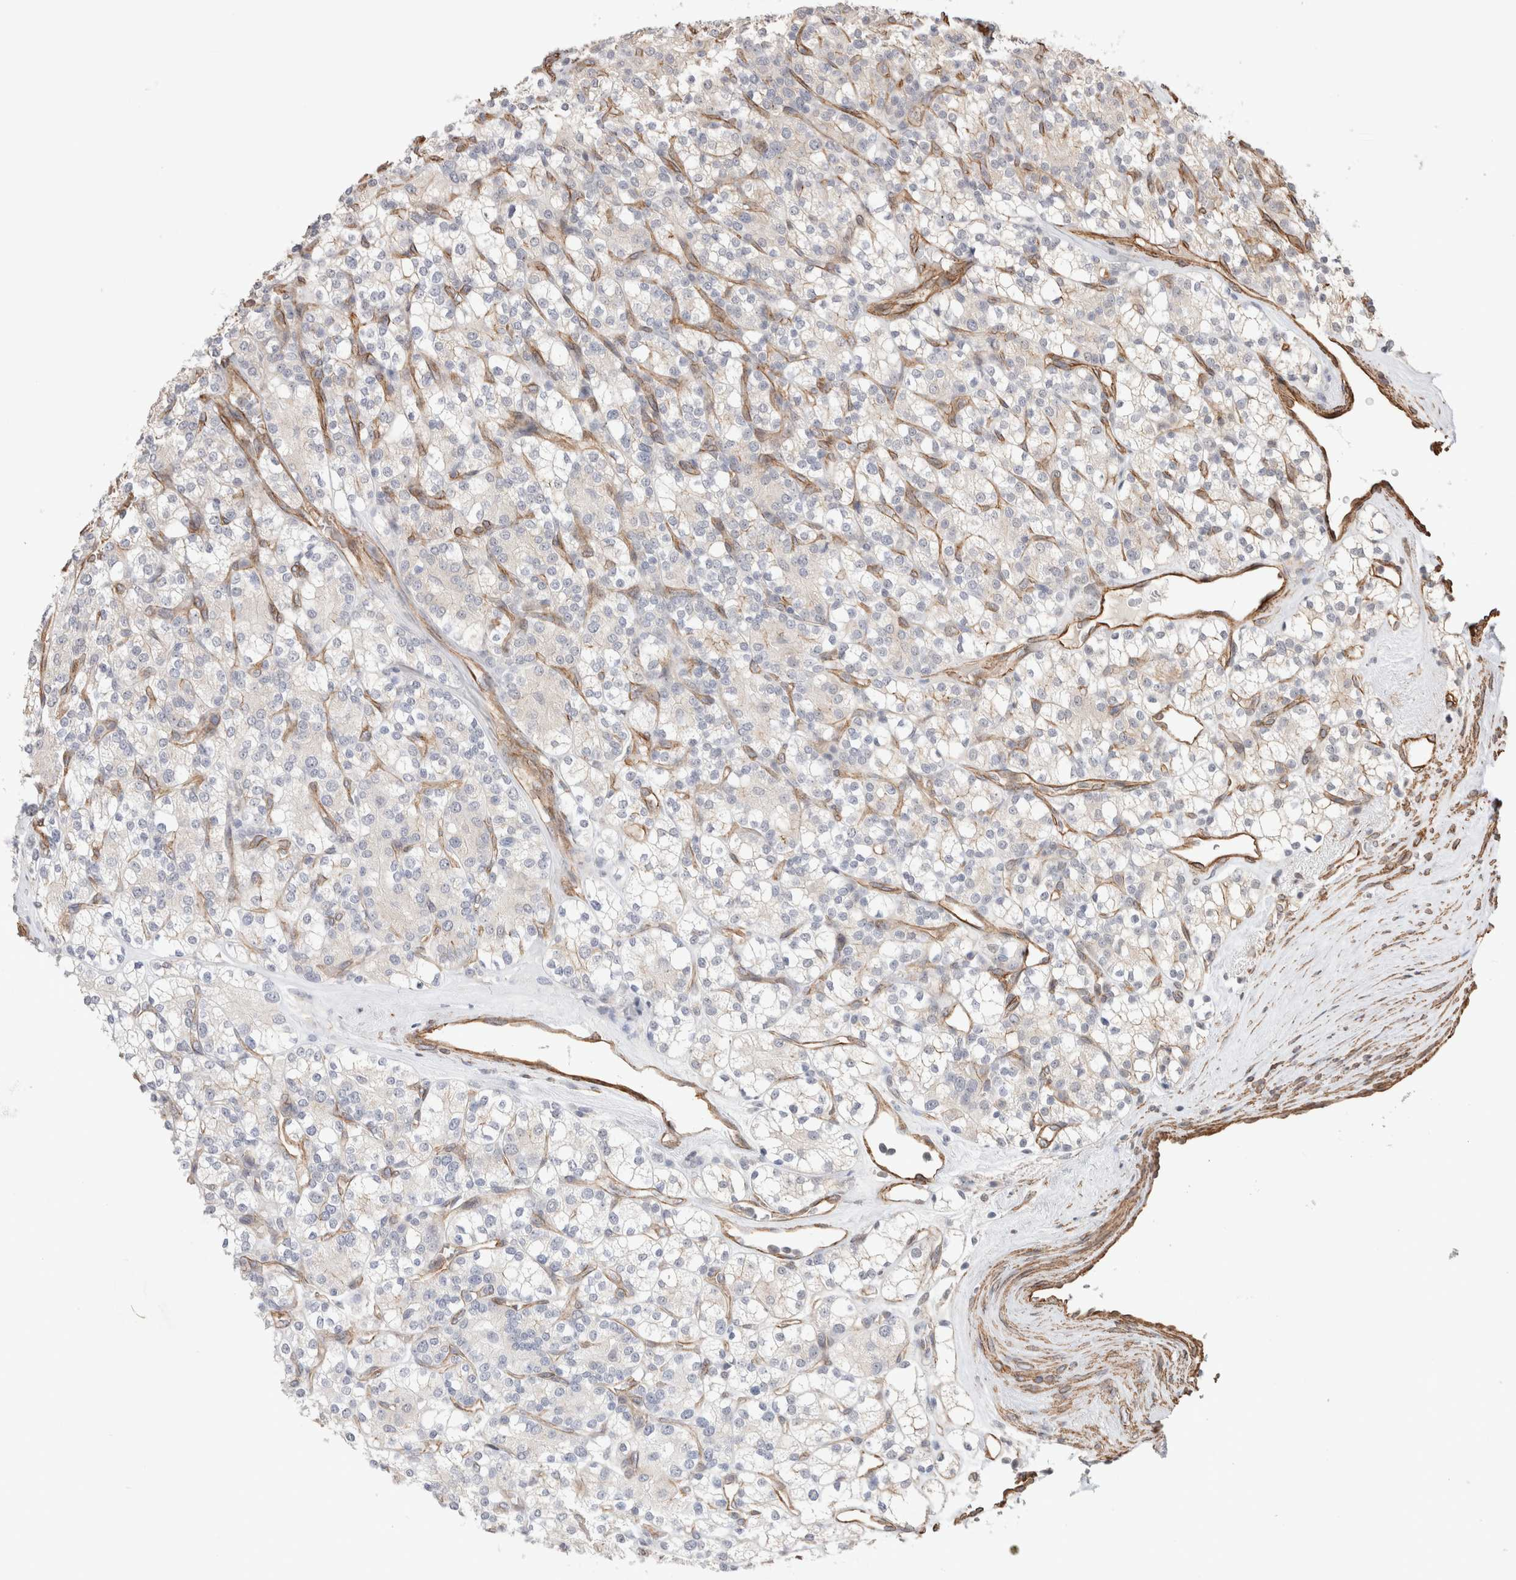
{"staining": {"intensity": "negative", "quantity": "none", "location": "none"}, "tissue": "renal cancer", "cell_type": "Tumor cells", "image_type": "cancer", "snomed": [{"axis": "morphology", "description": "Adenocarcinoma, NOS"}, {"axis": "topography", "description": "Kidney"}], "caption": "Adenocarcinoma (renal) stained for a protein using IHC shows no staining tumor cells.", "gene": "CAAP1", "patient": {"sex": "male", "age": 77}}